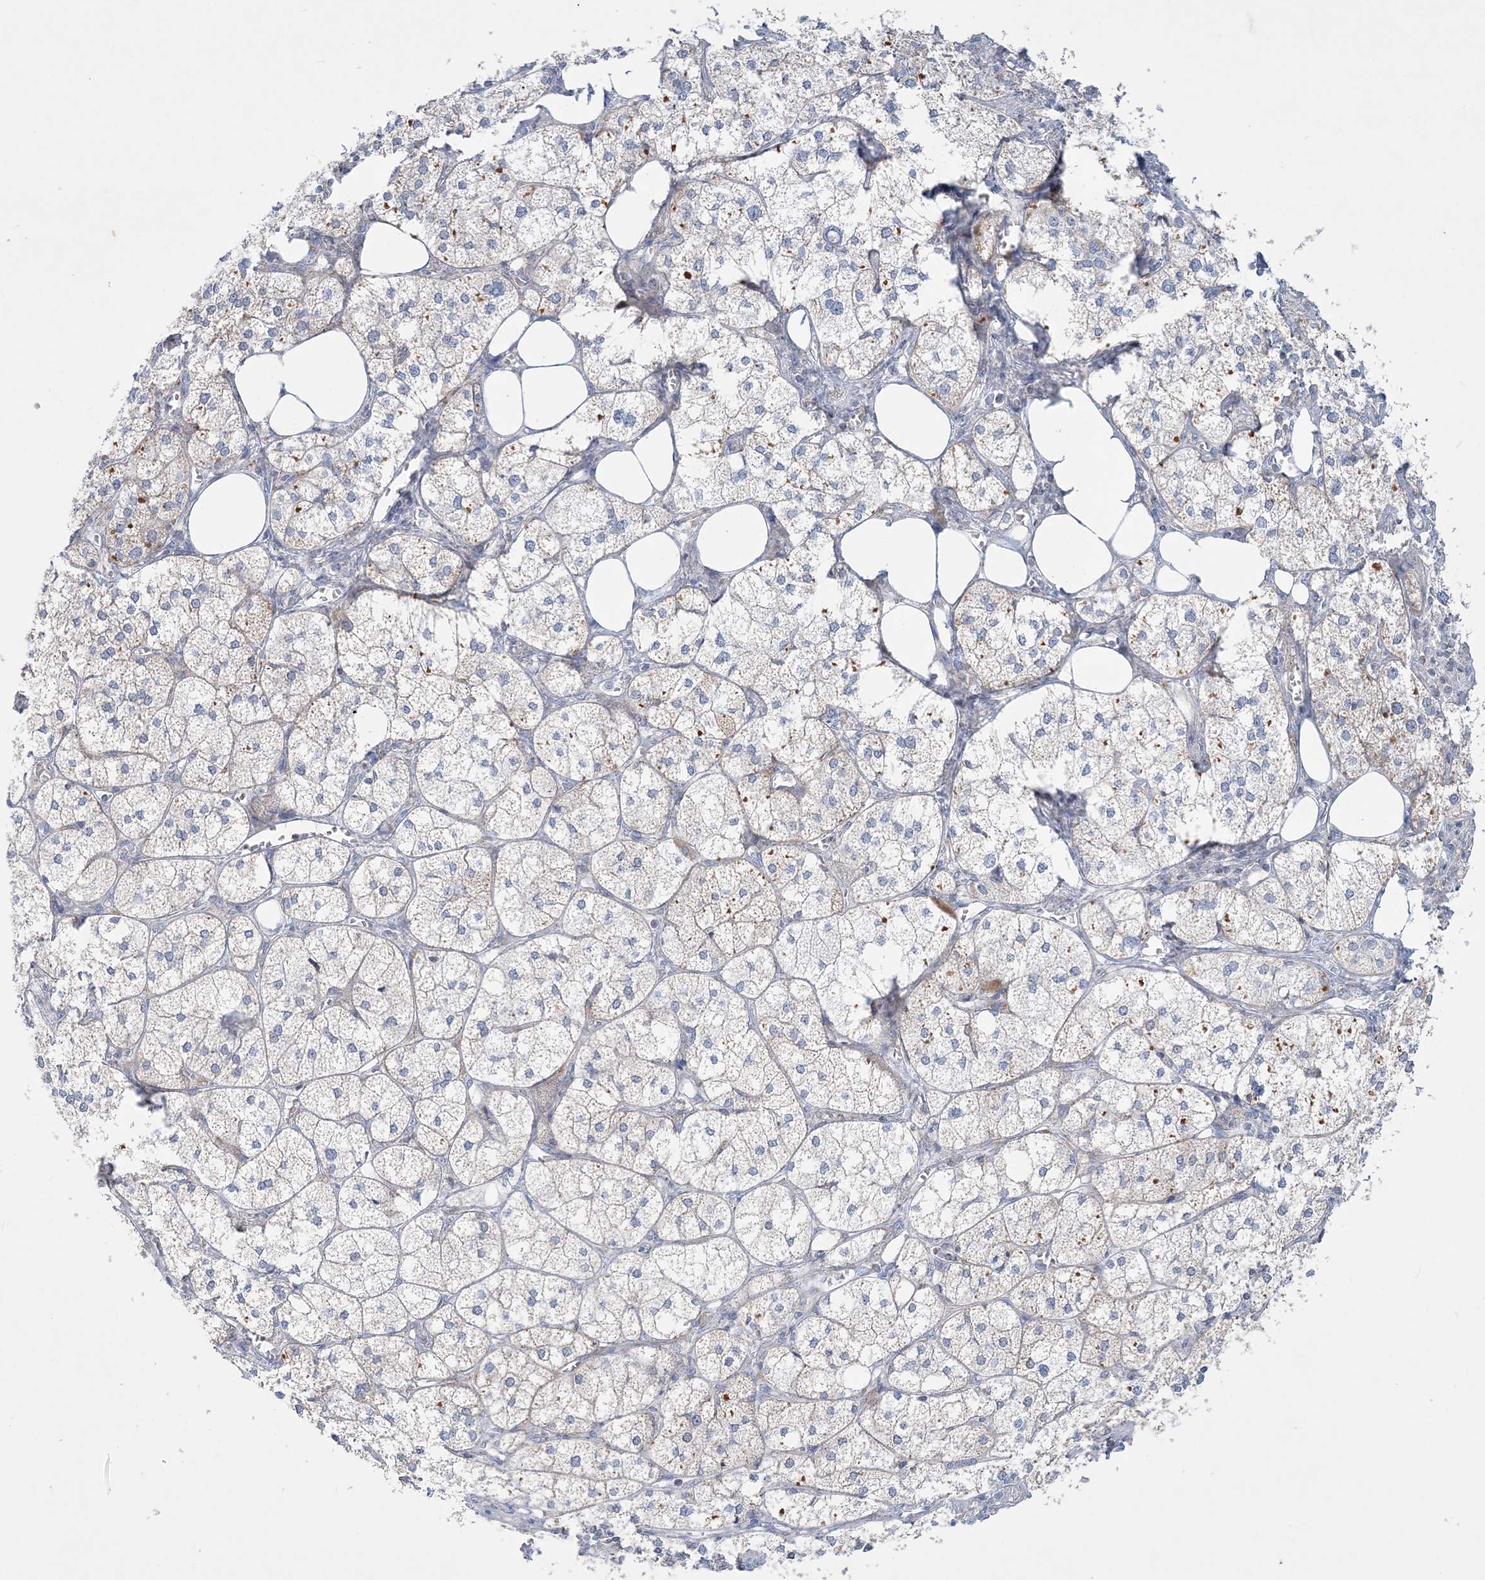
{"staining": {"intensity": "moderate", "quantity": "25%-75%", "location": "cytoplasmic/membranous"}, "tissue": "adrenal gland", "cell_type": "Glandular cells", "image_type": "normal", "snomed": [{"axis": "morphology", "description": "Normal tissue, NOS"}, {"axis": "topography", "description": "Adrenal gland"}], "caption": "DAB (3,3'-diaminobenzidine) immunohistochemical staining of benign human adrenal gland demonstrates moderate cytoplasmic/membranous protein expression in about 25%-75% of glandular cells. (Brightfield microscopy of DAB IHC at high magnification).", "gene": "TBC1D7", "patient": {"sex": "female", "age": 61}}